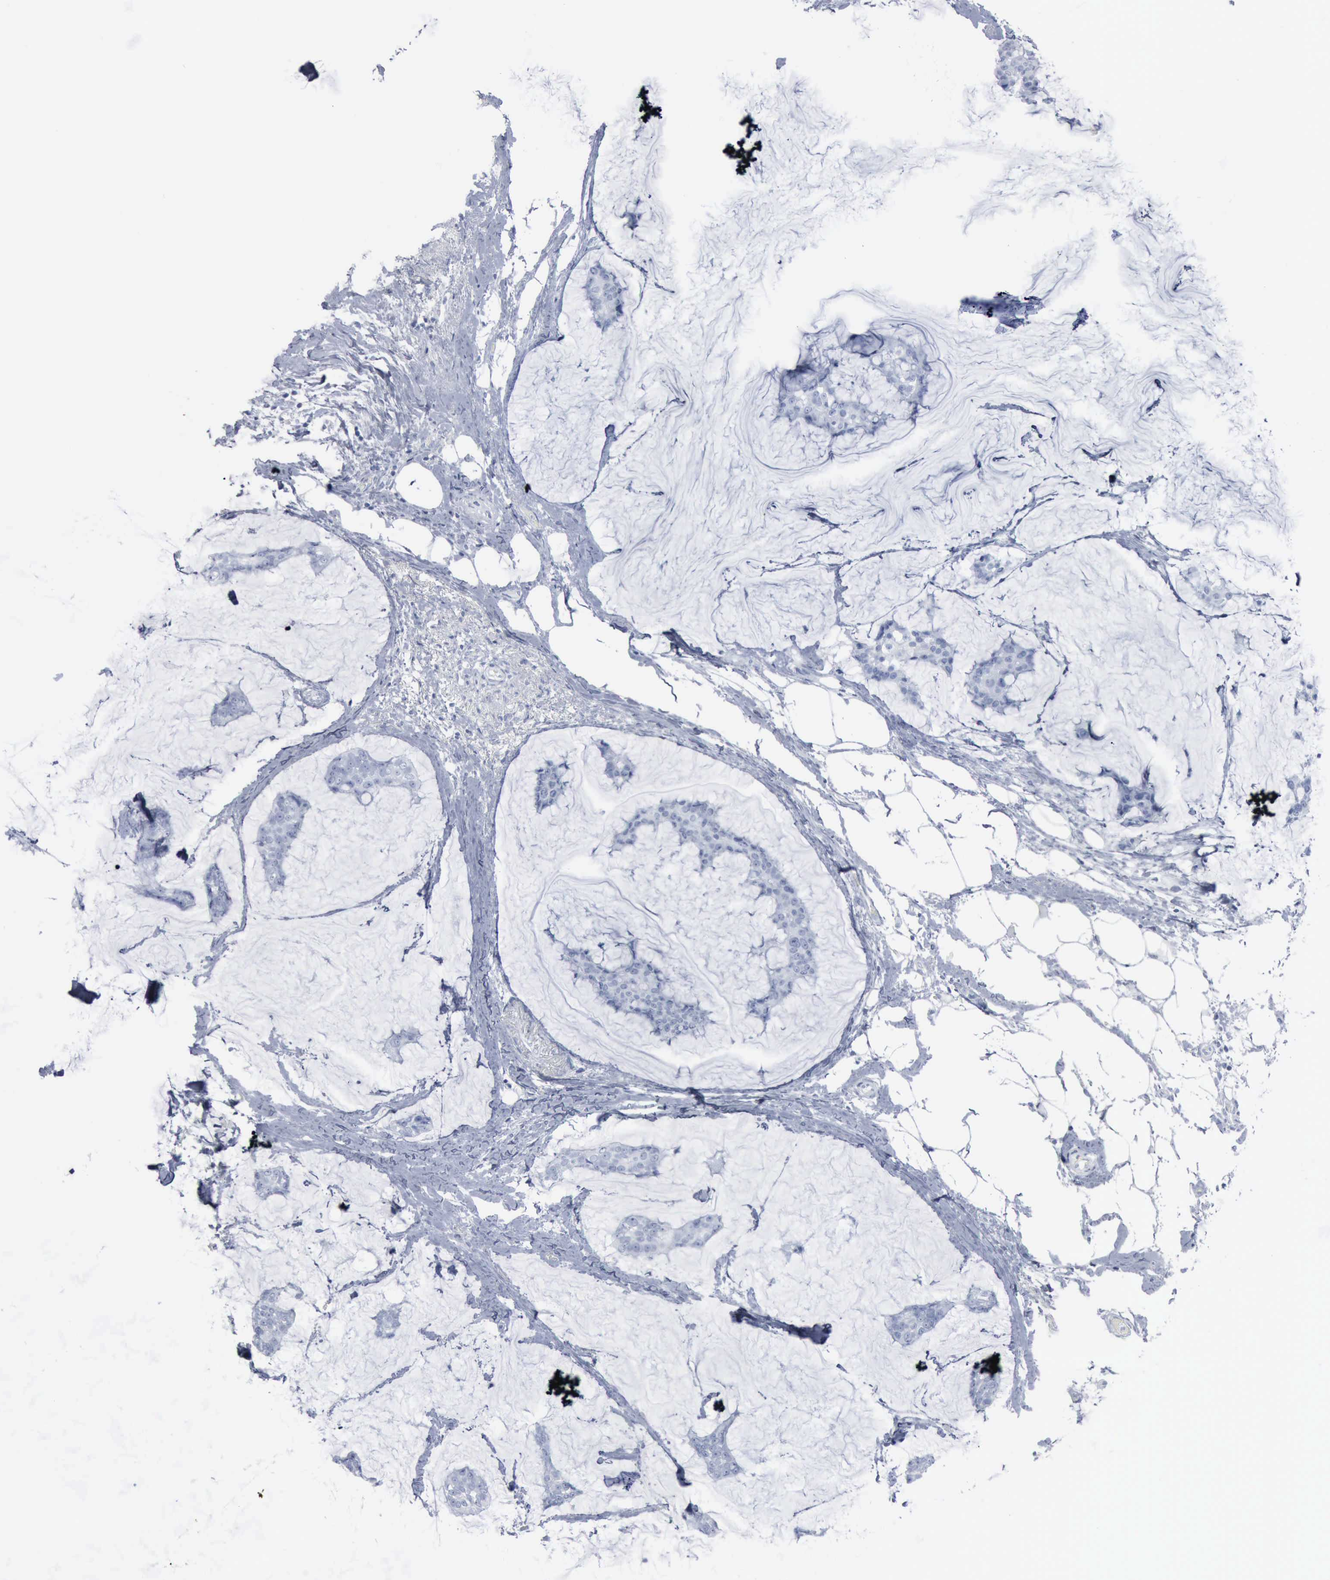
{"staining": {"intensity": "negative", "quantity": "none", "location": "none"}, "tissue": "breast cancer", "cell_type": "Tumor cells", "image_type": "cancer", "snomed": [{"axis": "morphology", "description": "Duct carcinoma"}, {"axis": "topography", "description": "Breast"}], "caption": "Immunohistochemical staining of breast cancer (invasive ductal carcinoma) displays no significant positivity in tumor cells. (DAB (3,3'-diaminobenzidine) immunohistochemistry (IHC) visualized using brightfield microscopy, high magnification).", "gene": "DMD", "patient": {"sex": "female", "age": 93}}